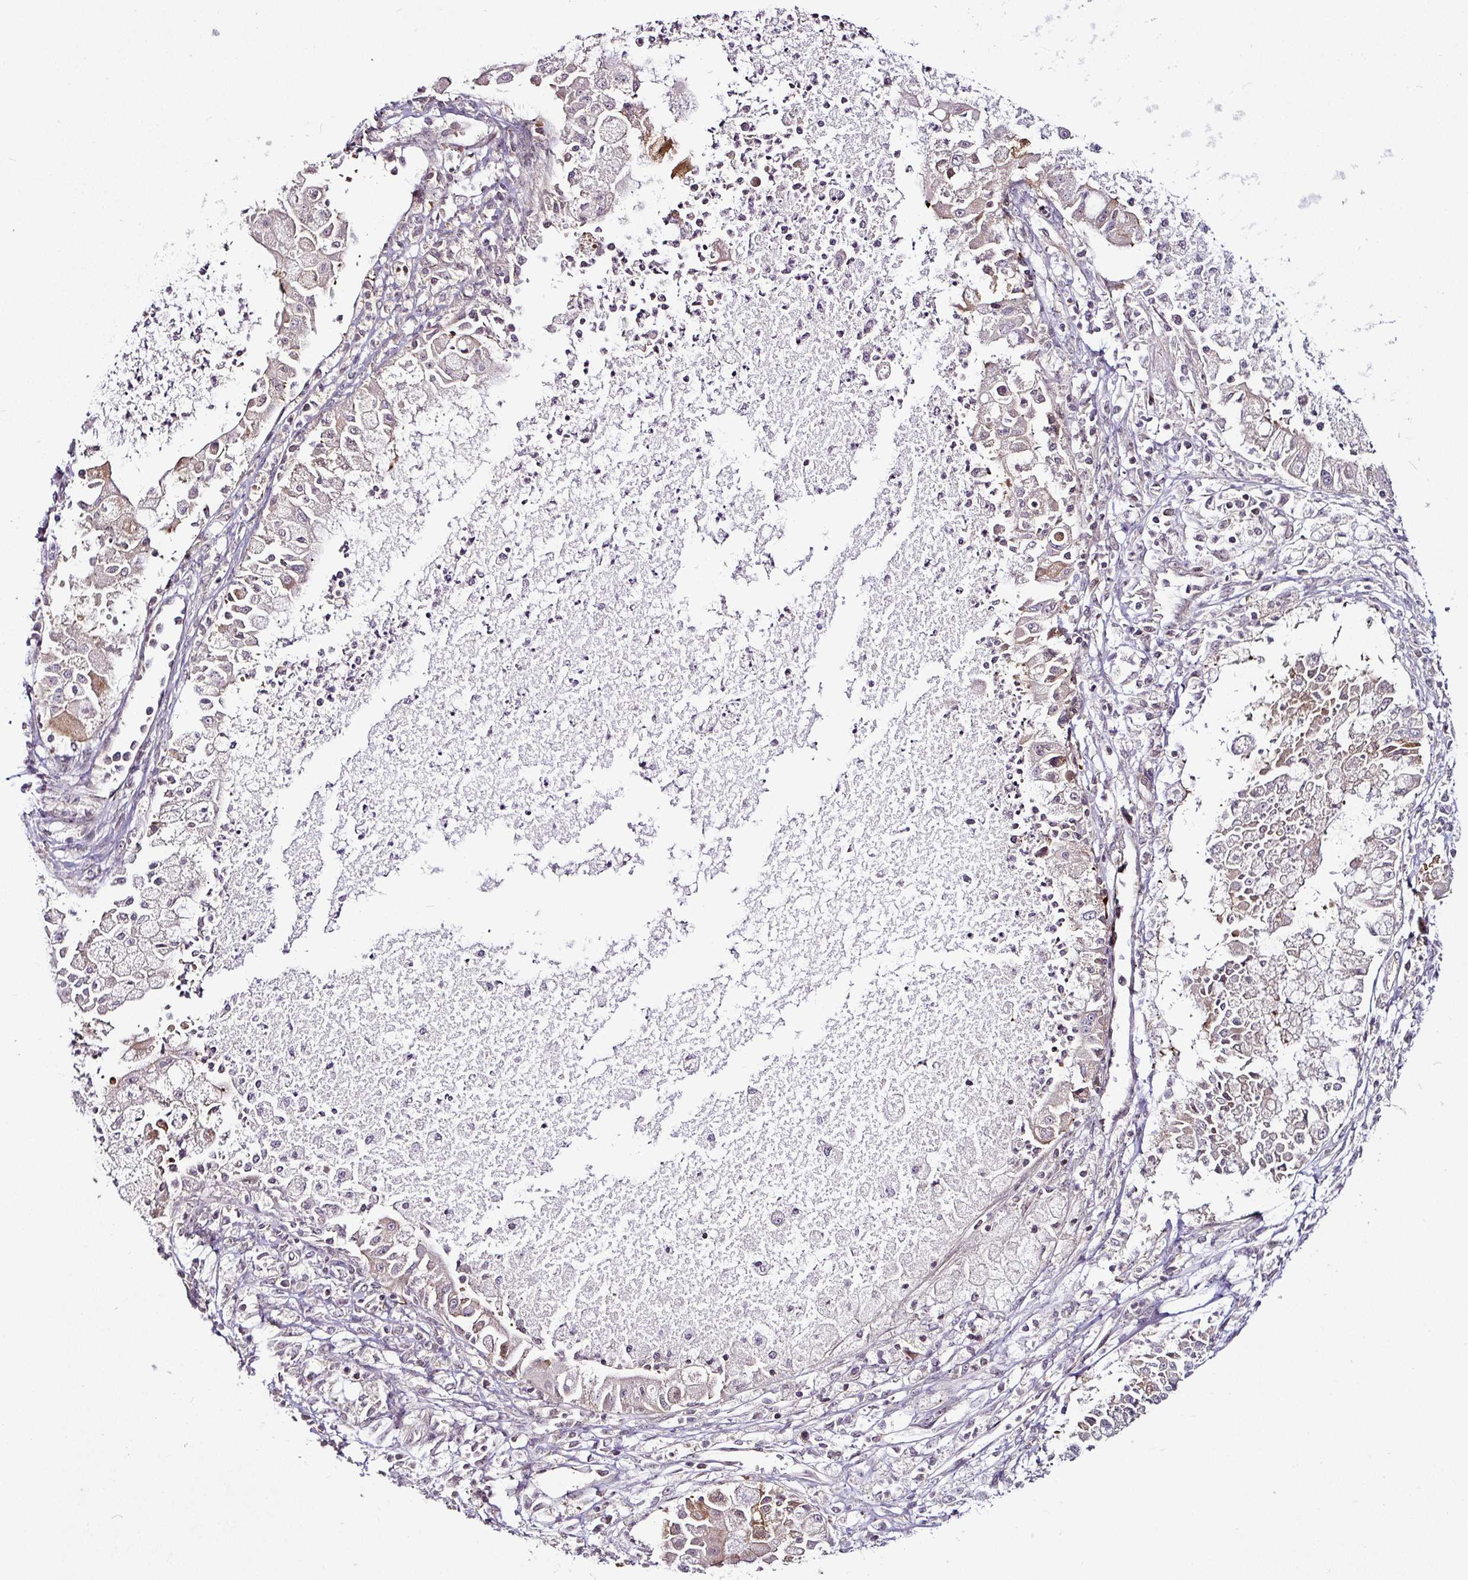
{"staining": {"intensity": "moderate", "quantity": "25%-75%", "location": "cytoplasmic/membranous"}, "tissue": "ovarian cancer", "cell_type": "Tumor cells", "image_type": "cancer", "snomed": [{"axis": "morphology", "description": "Cystadenocarcinoma, mucinous, NOS"}, {"axis": "topography", "description": "Ovary"}], "caption": "Immunohistochemical staining of mucinous cystadenocarcinoma (ovarian) exhibits moderate cytoplasmic/membranous protein positivity in about 25%-75% of tumor cells.", "gene": "DCAF13", "patient": {"sex": "female", "age": 70}}